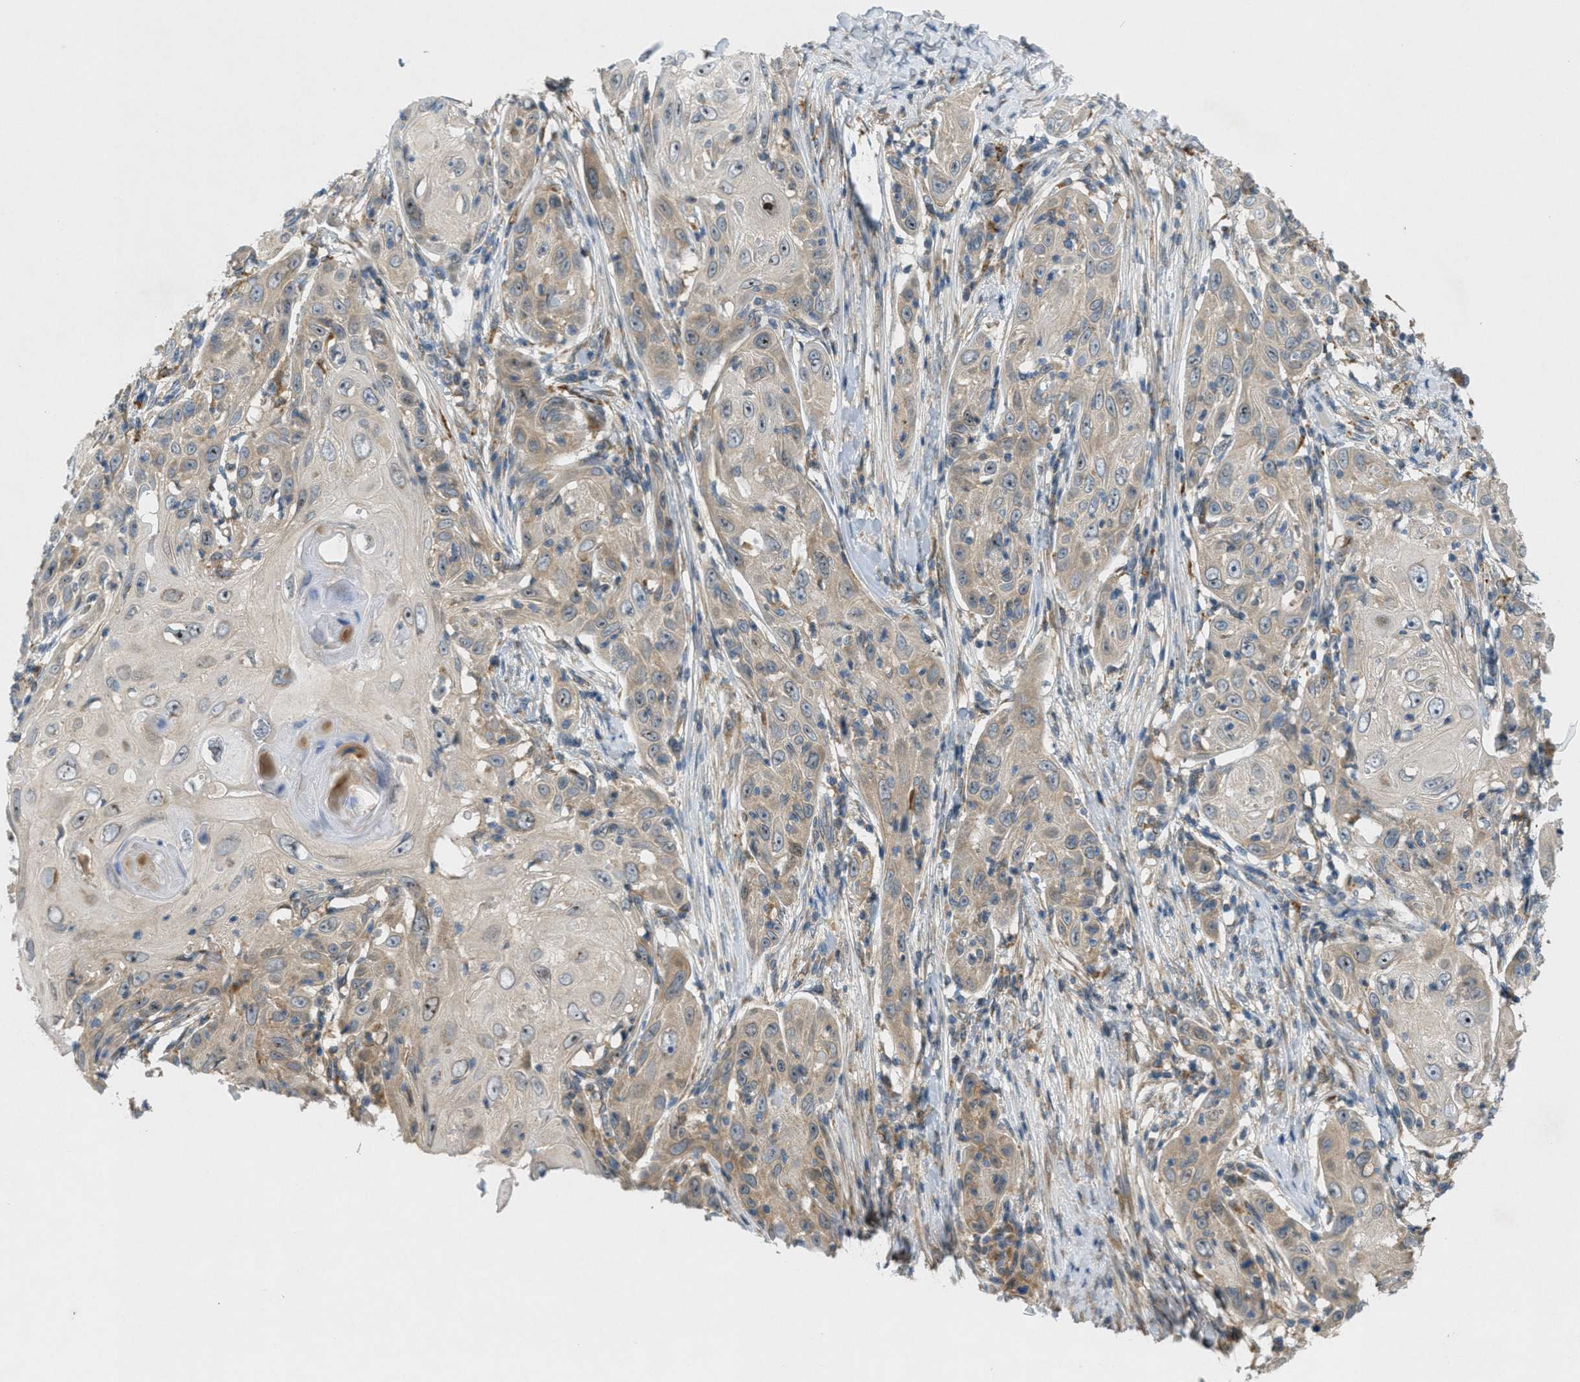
{"staining": {"intensity": "weak", "quantity": "25%-75%", "location": "cytoplasmic/membranous,nuclear"}, "tissue": "skin cancer", "cell_type": "Tumor cells", "image_type": "cancer", "snomed": [{"axis": "morphology", "description": "Squamous cell carcinoma, NOS"}, {"axis": "topography", "description": "Skin"}], "caption": "IHC micrograph of skin cancer (squamous cell carcinoma) stained for a protein (brown), which reveals low levels of weak cytoplasmic/membranous and nuclear staining in approximately 25%-75% of tumor cells.", "gene": "SIGMAR1", "patient": {"sex": "female", "age": 88}}